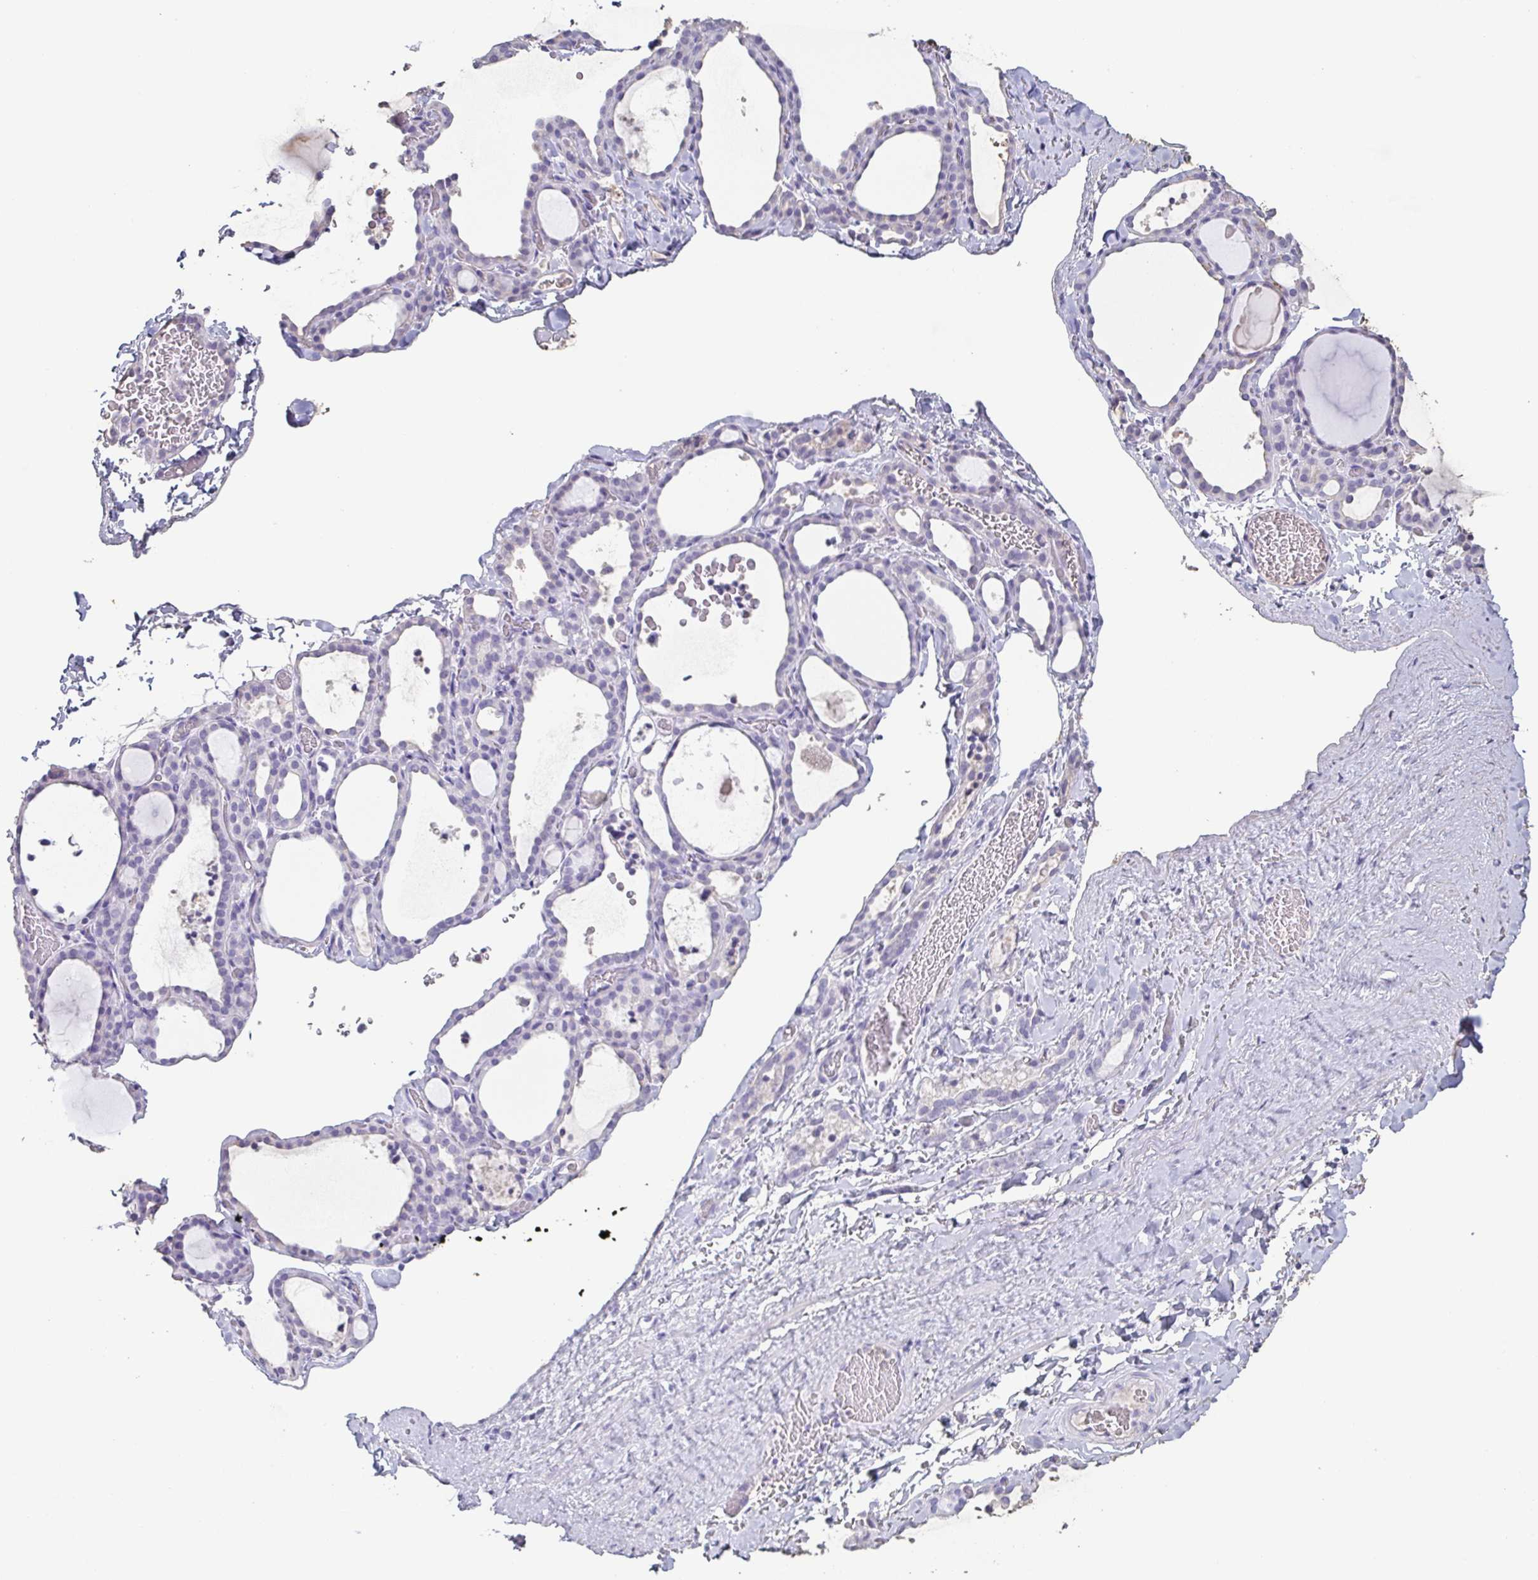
{"staining": {"intensity": "negative", "quantity": "none", "location": "none"}, "tissue": "thyroid gland", "cell_type": "Glandular cells", "image_type": "normal", "snomed": [{"axis": "morphology", "description": "Normal tissue, NOS"}, {"axis": "topography", "description": "Thyroid gland"}], "caption": "This is a histopathology image of immunohistochemistry staining of benign thyroid gland, which shows no positivity in glandular cells. (DAB (3,3'-diaminobenzidine) immunohistochemistry, high magnification).", "gene": "BPIFA2", "patient": {"sex": "female", "age": 22}}